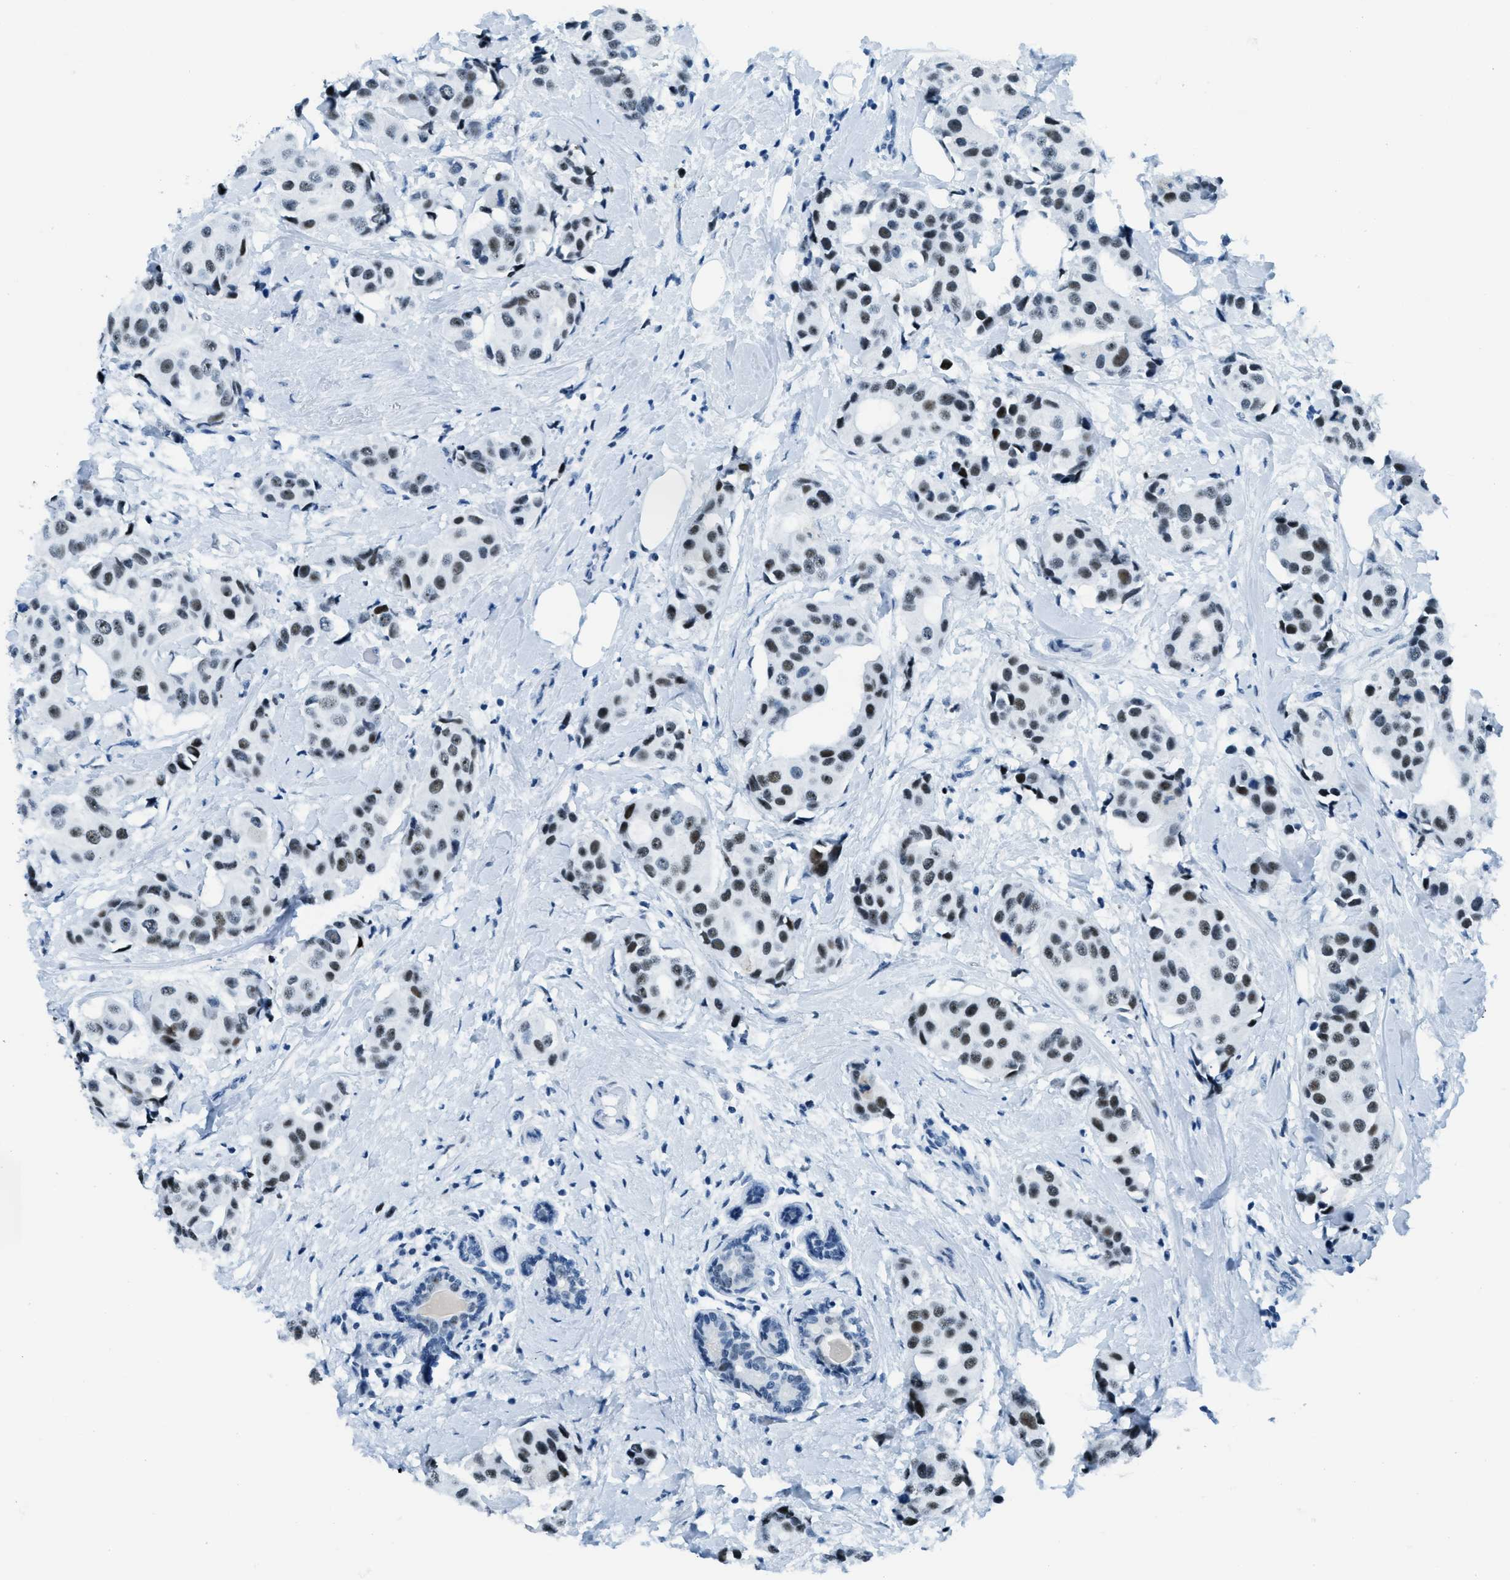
{"staining": {"intensity": "moderate", "quantity": ">75%", "location": "nuclear"}, "tissue": "breast cancer", "cell_type": "Tumor cells", "image_type": "cancer", "snomed": [{"axis": "morphology", "description": "Normal tissue, NOS"}, {"axis": "morphology", "description": "Duct carcinoma"}, {"axis": "topography", "description": "Breast"}], "caption": "Moderate nuclear protein staining is seen in about >75% of tumor cells in breast intraductal carcinoma. The staining is performed using DAB (3,3'-diaminobenzidine) brown chromogen to label protein expression. The nuclei are counter-stained blue using hematoxylin.", "gene": "PLA2G2A", "patient": {"sex": "female", "age": 39}}